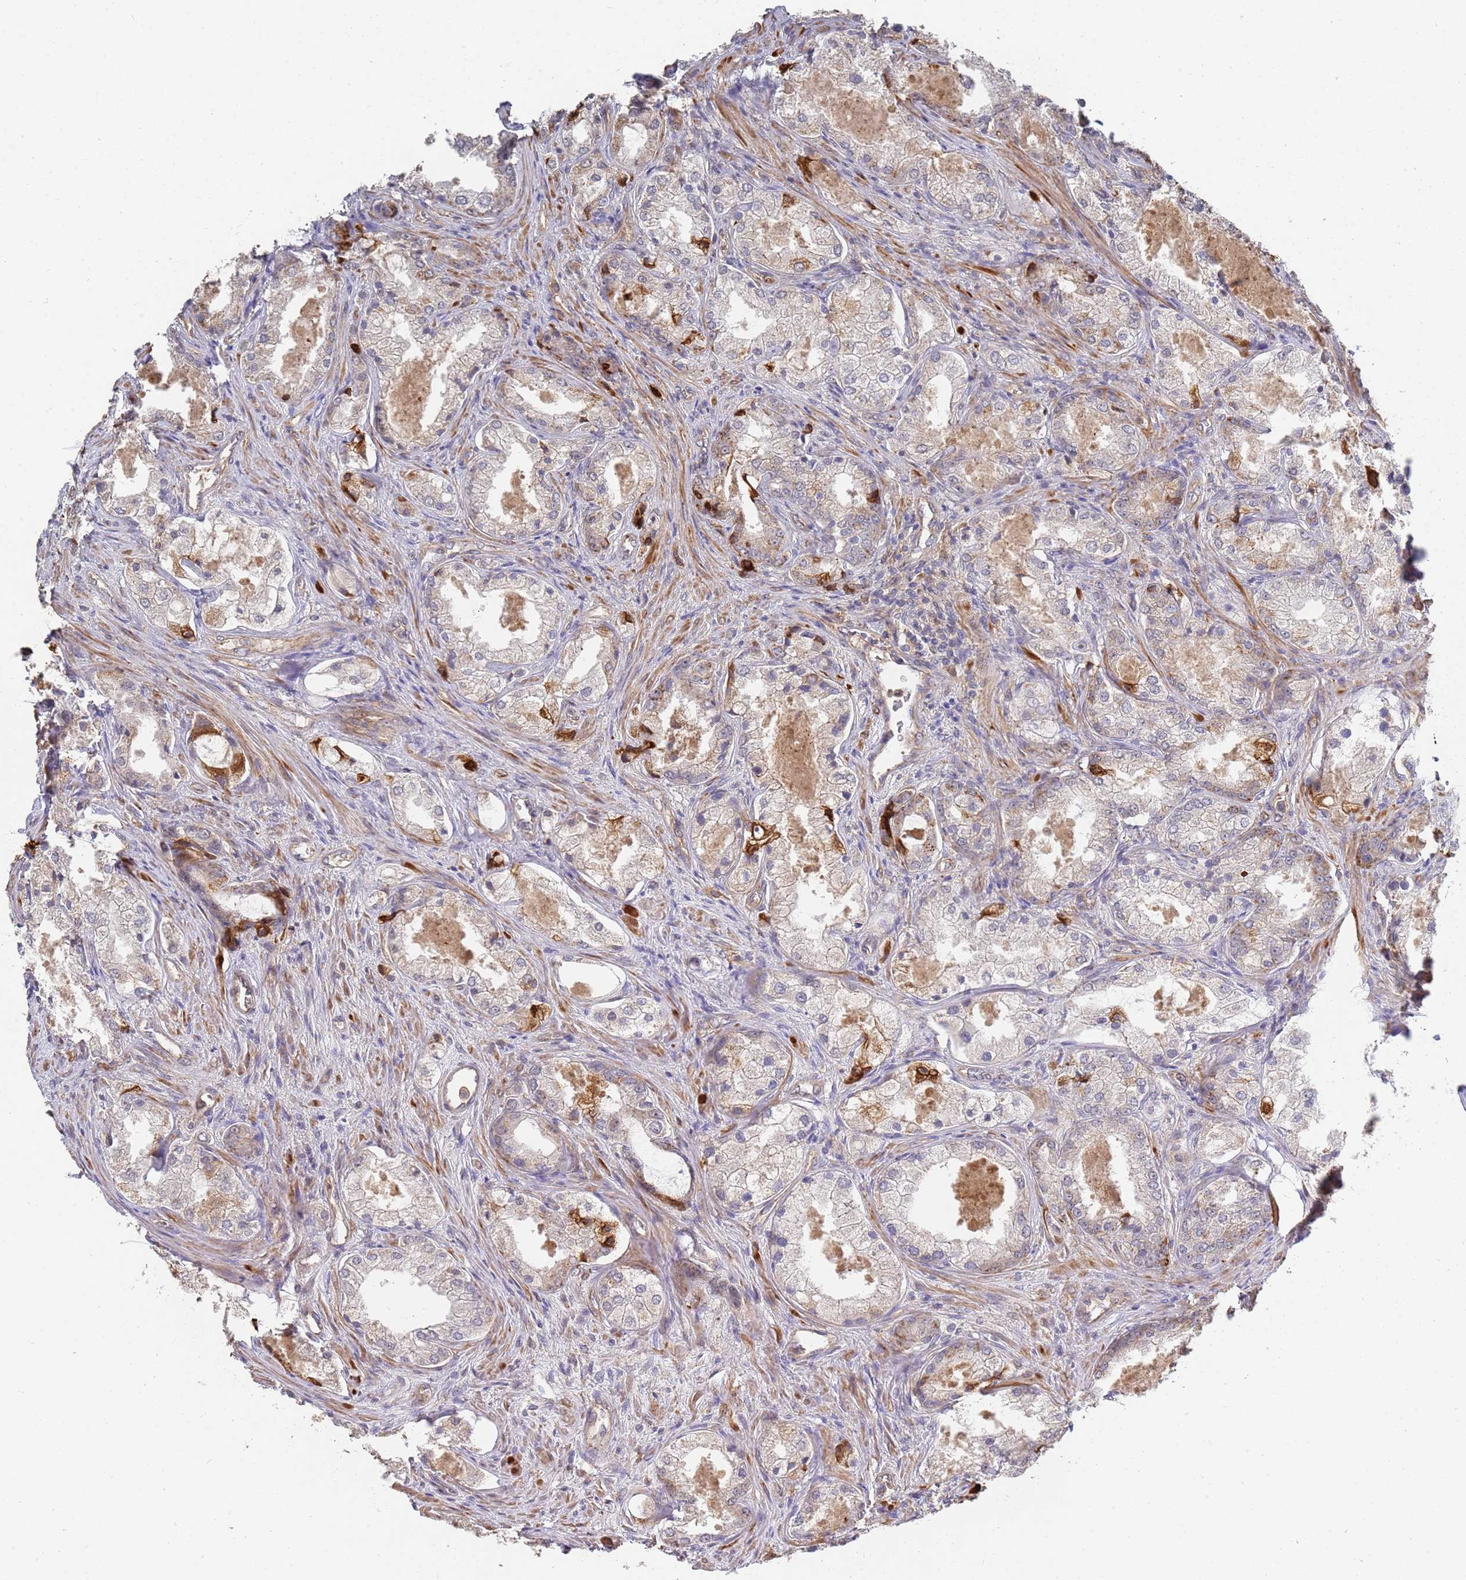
{"staining": {"intensity": "negative", "quantity": "none", "location": "none"}, "tissue": "prostate cancer", "cell_type": "Tumor cells", "image_type": "cancer", "snomed": [{"axis": "morphology", "description": "Adenocarcinoma, Low grade"}, {"axis": "topography", "description": "Prostate"}], "caption": "High magnification brightfield microscopy of low-grade adenocarcinoma (prostate) stained with DAB (3,3'-diaminobenzidine) (brown) and counterstained with hematoxylin (blue): tumor cells show no significant expression.", "gene": "ABCB6", "patient": {"sex": "male", "age": 68}}